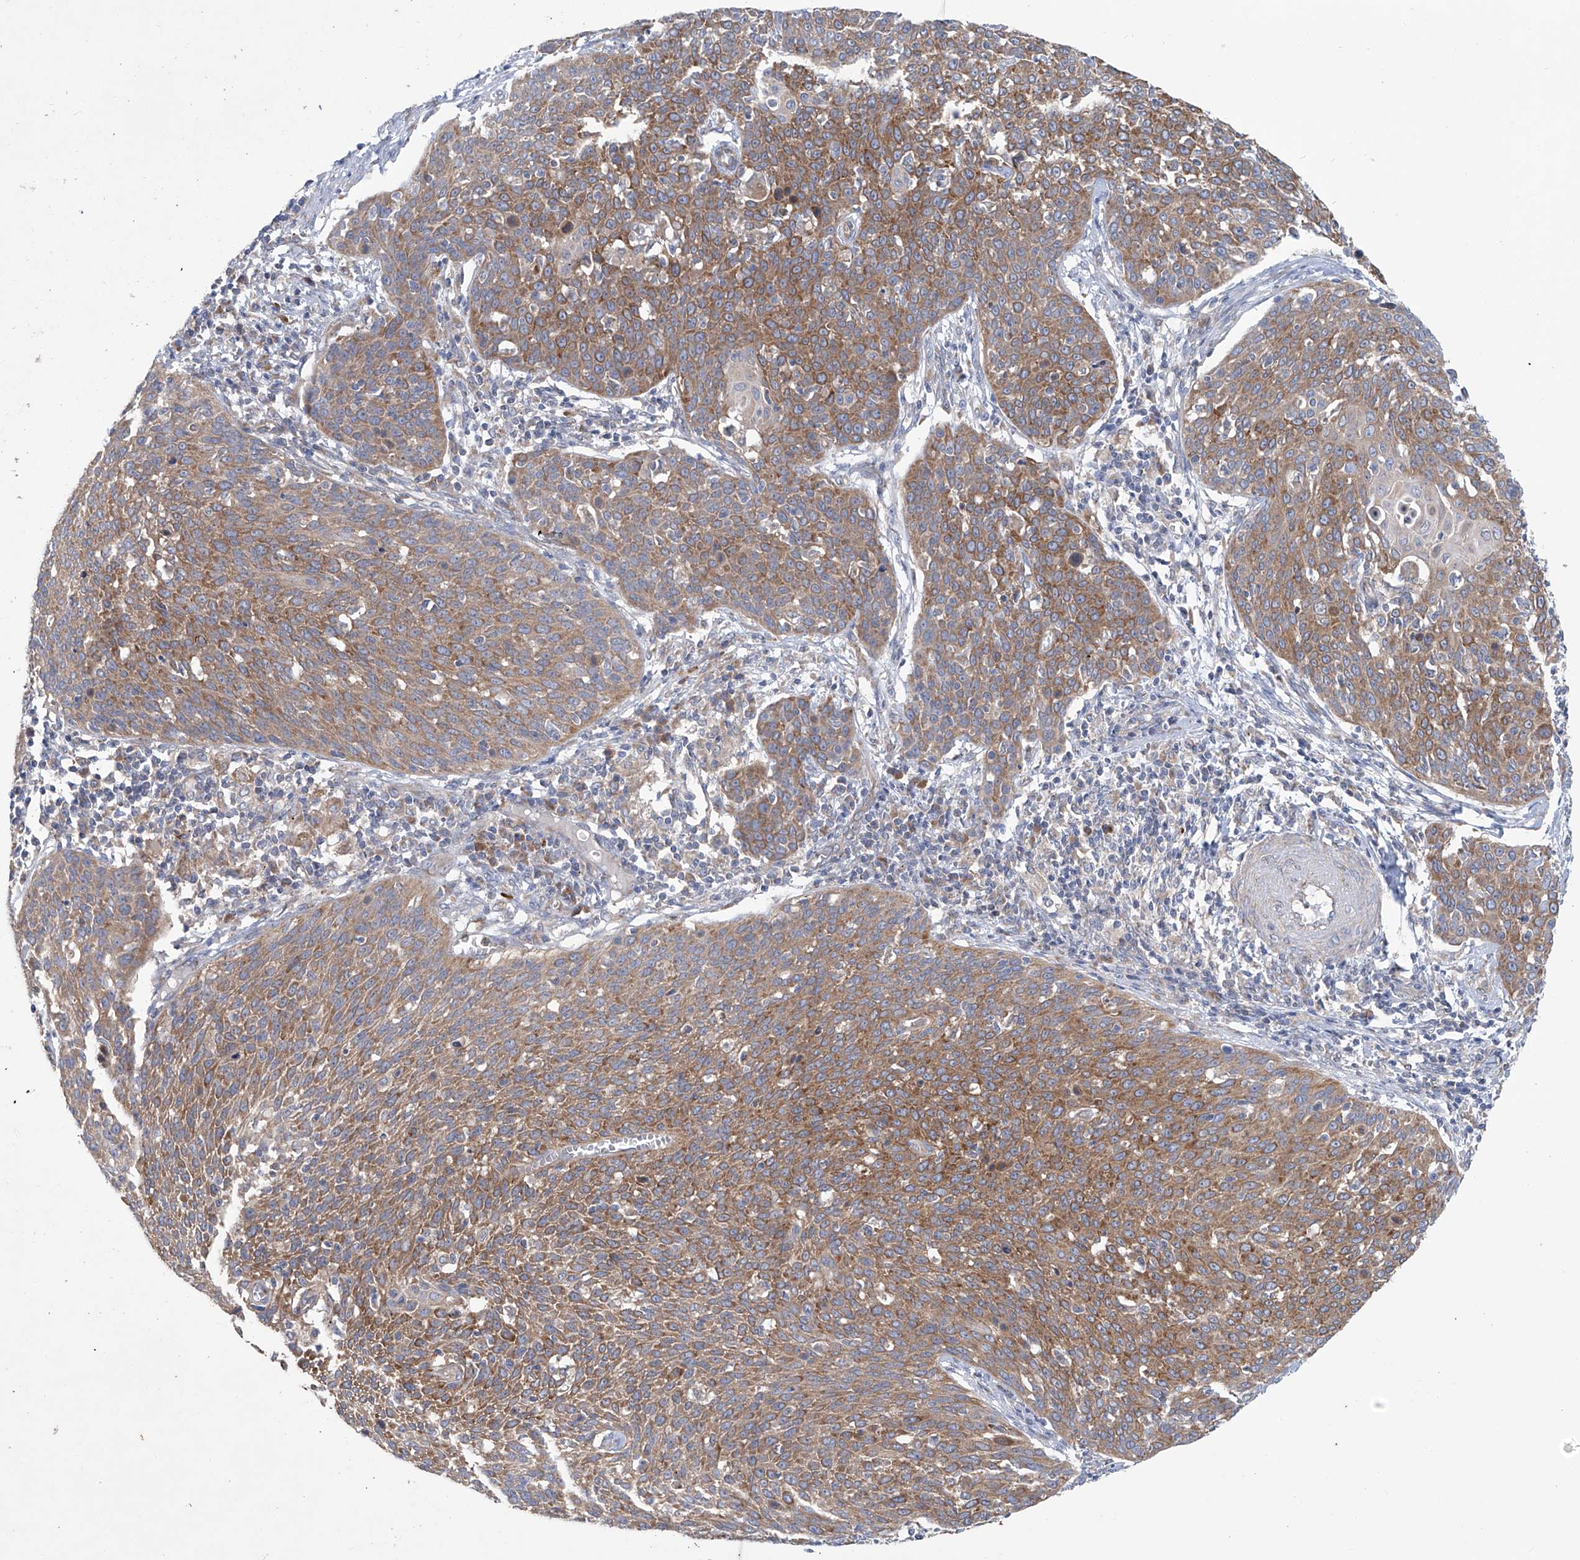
{"staining": {"intensity": "moderate", "quantity": "25%-75%", "location": "cytoplasmic/membranous"}, "tissue": "cervical cancer", "cell_type": "Tumor cells", "image_type": "cancer", "snomed": [{"axis": "morphology", "description": "Squamous cell carcinoma, NOS"}, {"axis": "topography", "description": "Cervix"}], "caption": "High-power microscopy captured an immunohistochemistry micrograph of cervical squamous cell carcinoma, revealing moderate cytoplasmic/membranous expression in approximately 25%-75% of tumor cells.", "gene": "KLC4", "patient": {"sex": "female", "age": 38}}